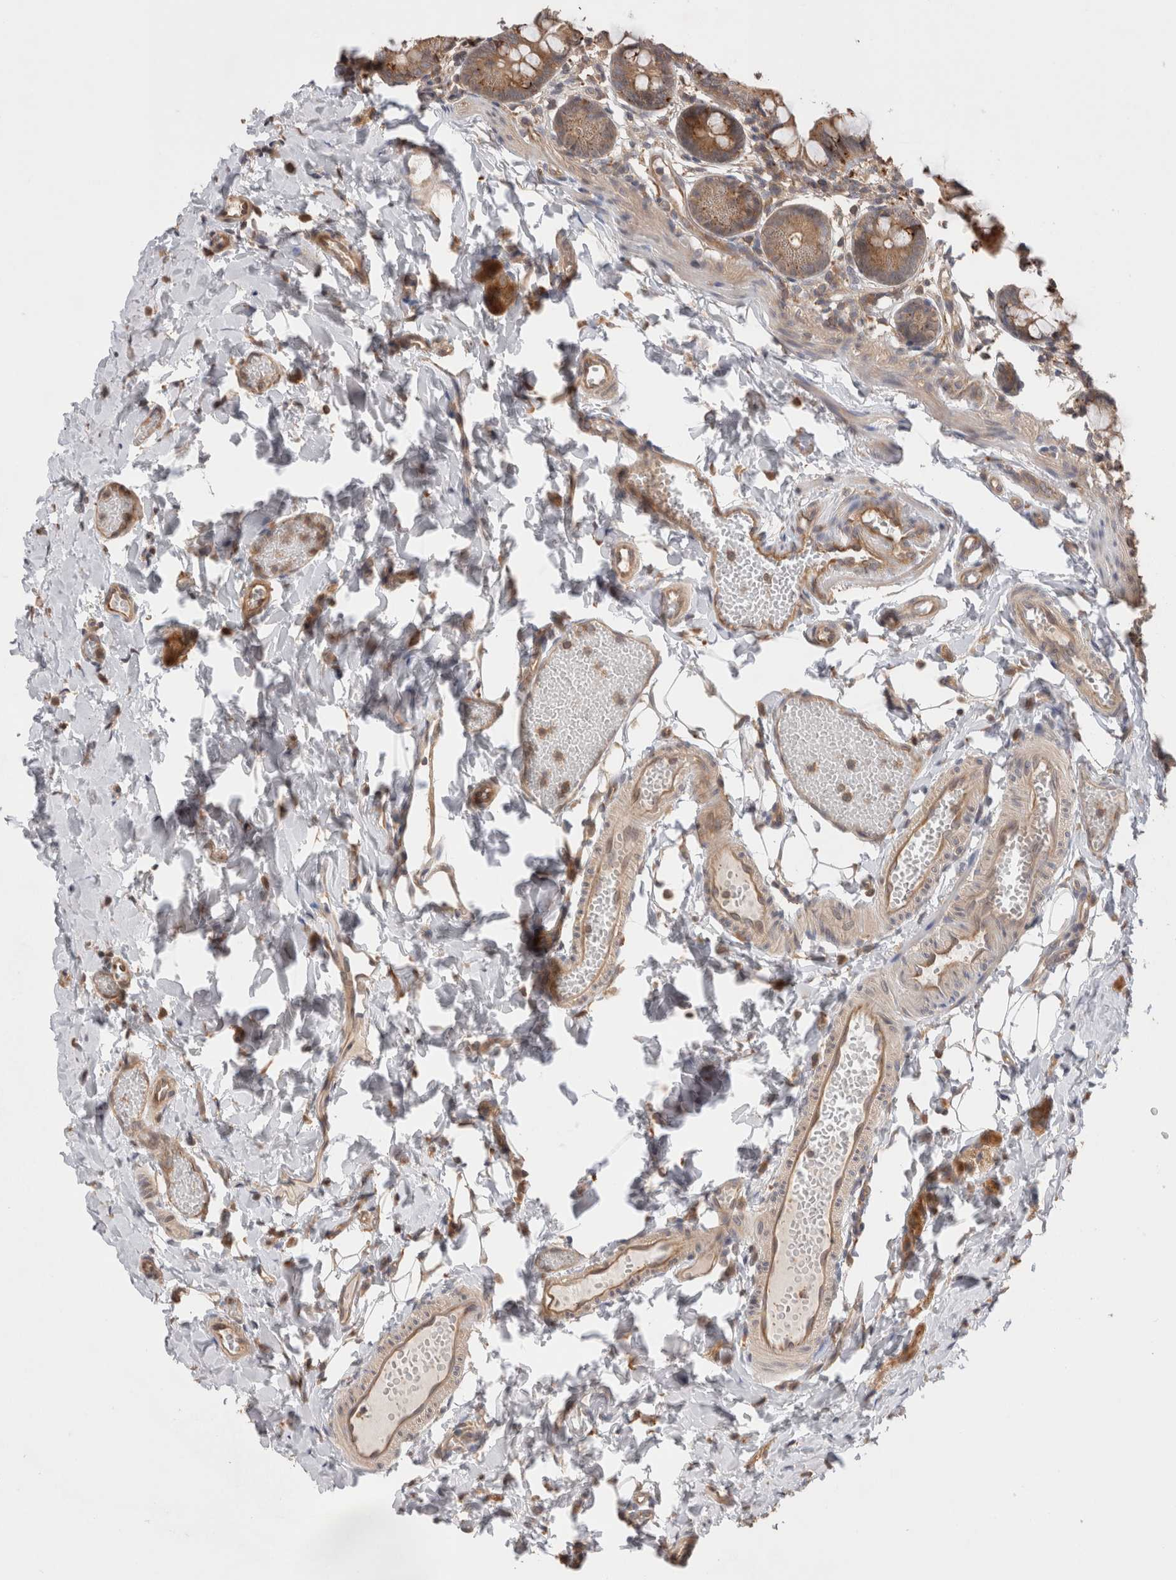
{"staining": {"intensity": "strong", "quantity": ">75%", "location": "cytoplasmic/membranous"}, "tissue": "small intestine", "cell_type": "Glandular cells", "image_type": "normal", "snomed": [{"axis": "morphology", "description": "Normal tissue, NOS"}, {"axis": "topography", "description": "Small intestine"}], "caption": "IHC staining of unremarkable small intestine, which exhibits high levels of strong cytoplasmic/membranous expression in approximately >75% of glandular cells indicating strong cytoplasmic/membranous protein expression. The staining was performed using DAB (brown) for protein detection and nuclei were counterstained in hematoxylin (blue).", "gene": "VPS28", "patient": {"sex": "male", "age": 7}}